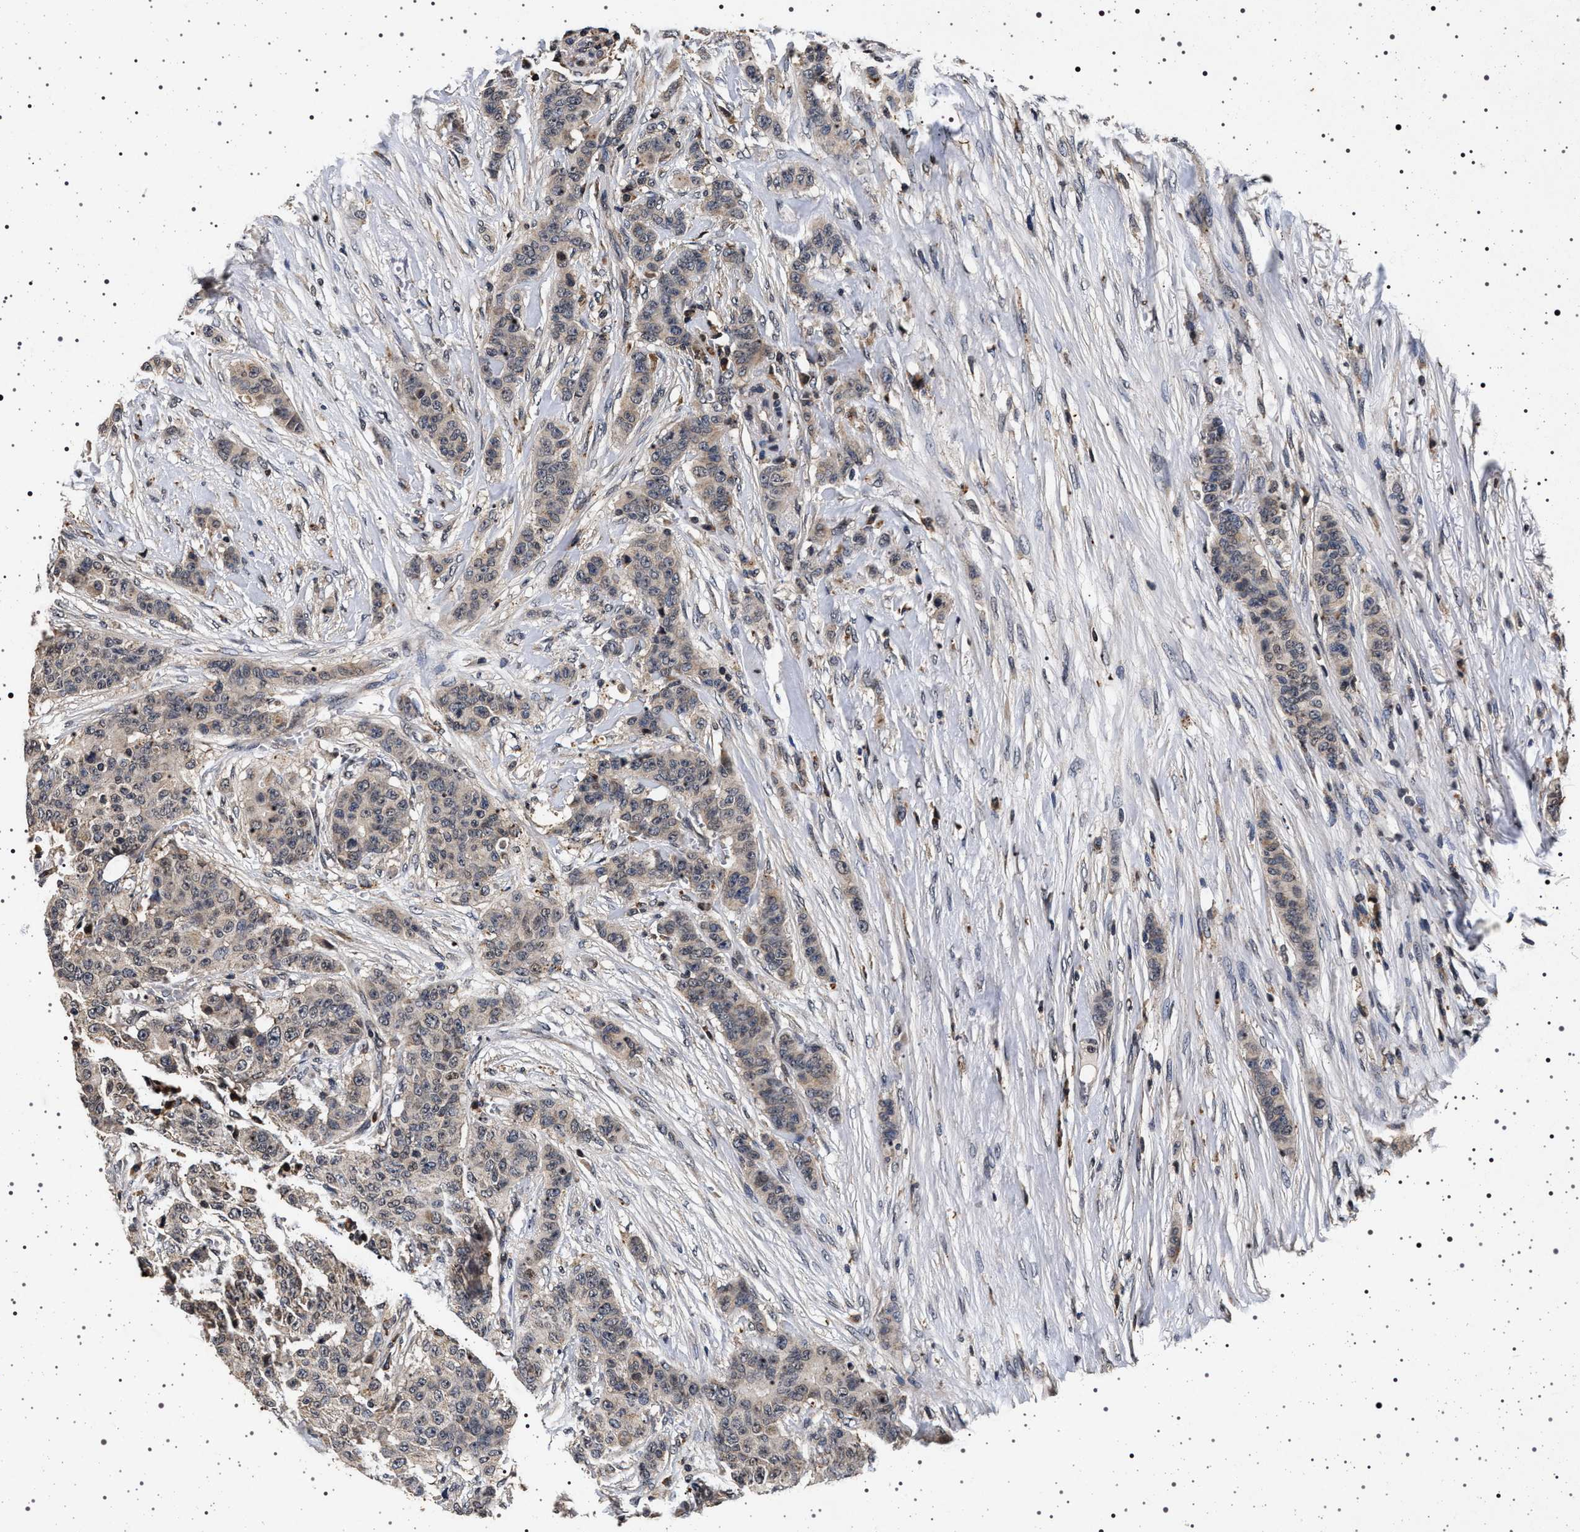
{"staining": {"intensity": "weak", "quantity": "25%-75%", "location": "cytoplasmic/membranous"}, "tissue": "breast cancer", "cell_type": "Tumor cells", "image_type": "cancer", "snomed": [{"axis": "morphology", "description": "Duct carcinoma"}, {"axis": "topography", "description": "Breast"}], "caption": "Immunohistochemistry of breast cancer (invasive ductal carcinoma) reveals low levels of weak cytoplasmic/membranous expression in approximately 25%-75% of tumor cells.", "gene": "CDKN1B", "patient": {"sex": "female", "age": 40}}